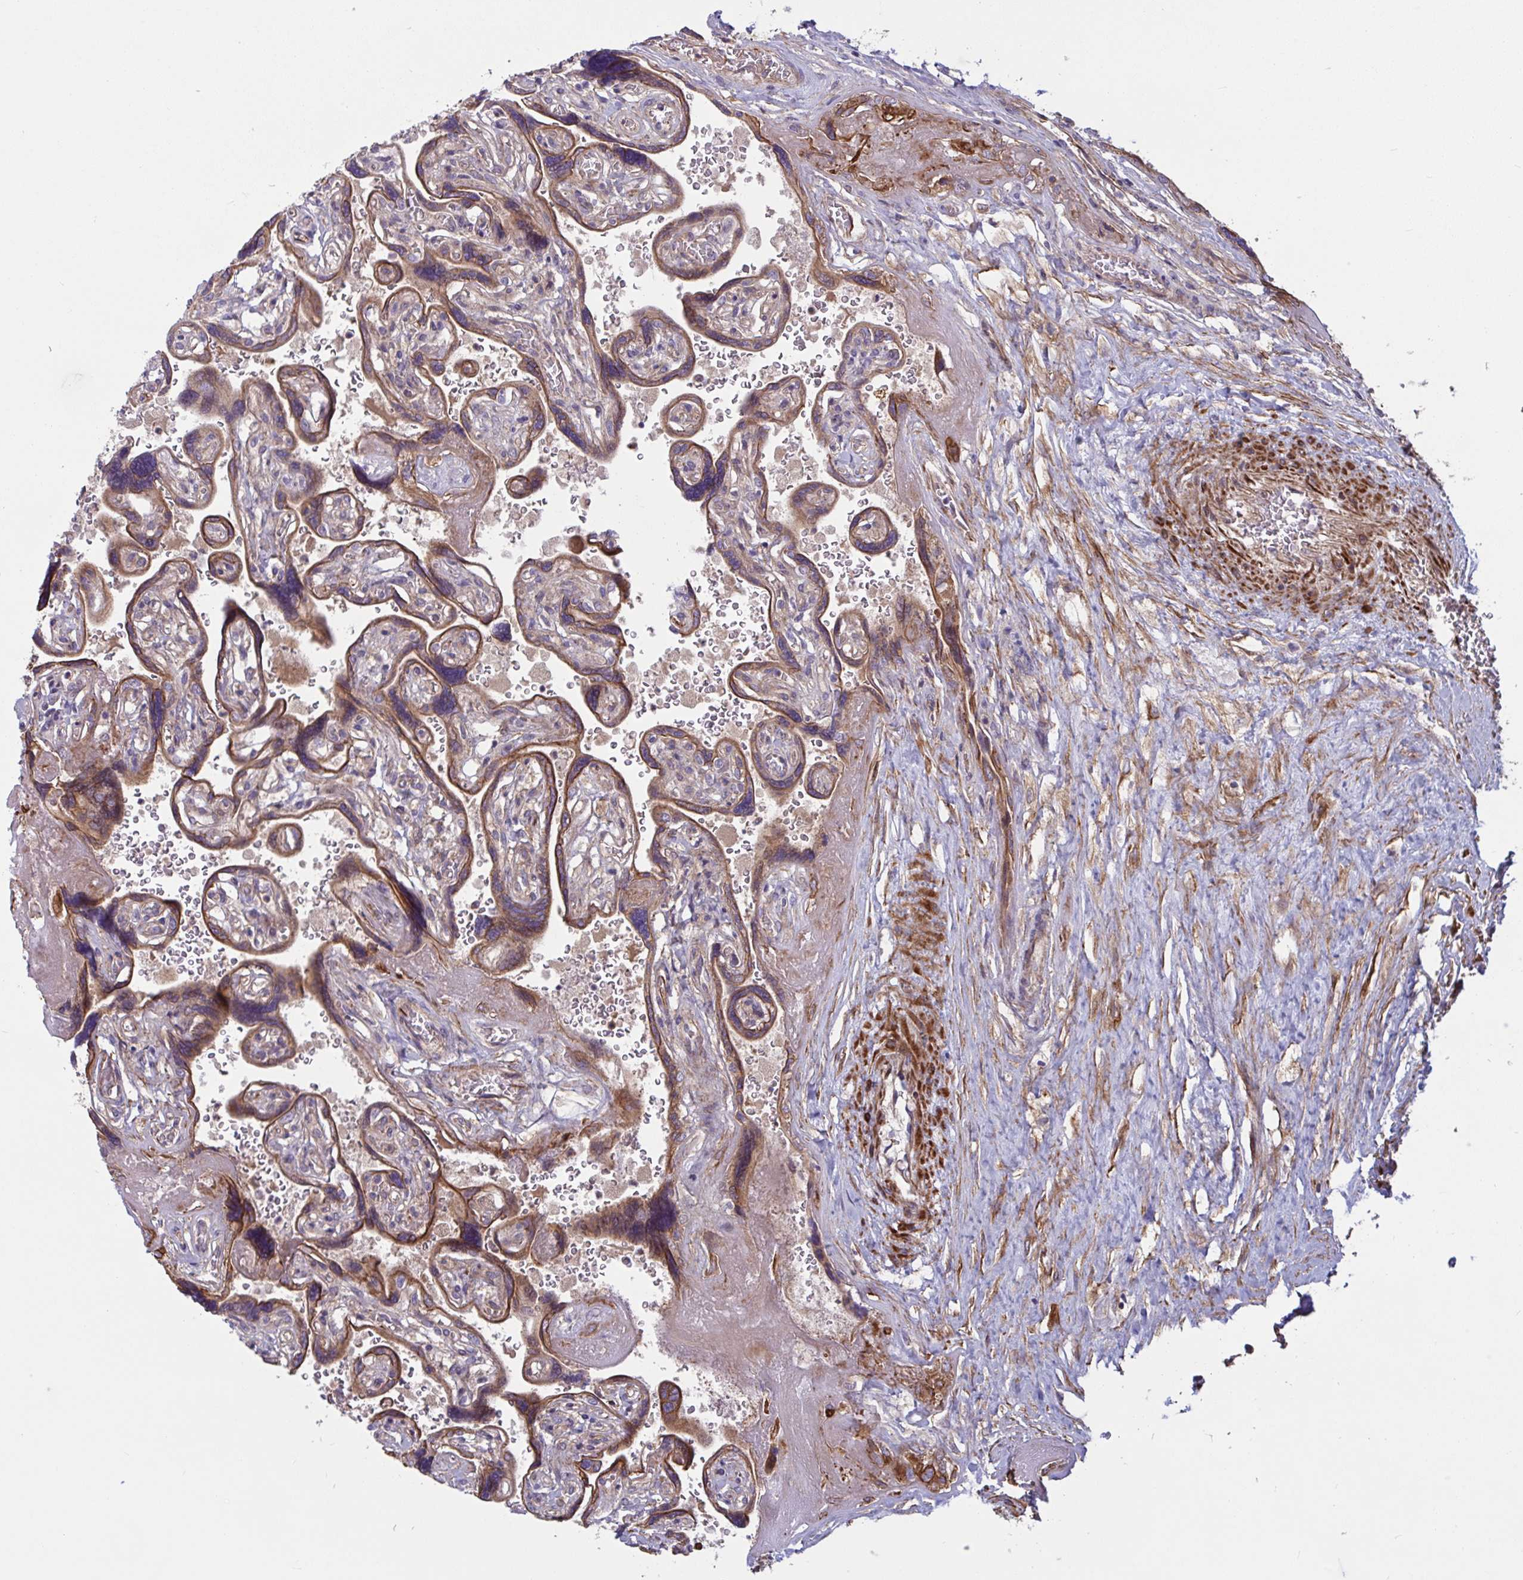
{"staining": {"intensity": "weak", "quantity": ">75%", "location": "cytoplasmic/membranous"}, "tissue": "placenta", "cell_type": "Decidual cells", "image_type": "normal", "snomed": [{"axis": "morphology", "description": "Normal tissue, NOS"}, {"axis": "topography", "description": "Placenta"}], "caption": "Protein staining reveals weak cytoplasmic/membranous positivity in approximately >75% of decidual cells in unremarkable placenta.", "gene": "TANK", "patient": {"sex": "female", "age": 32}}